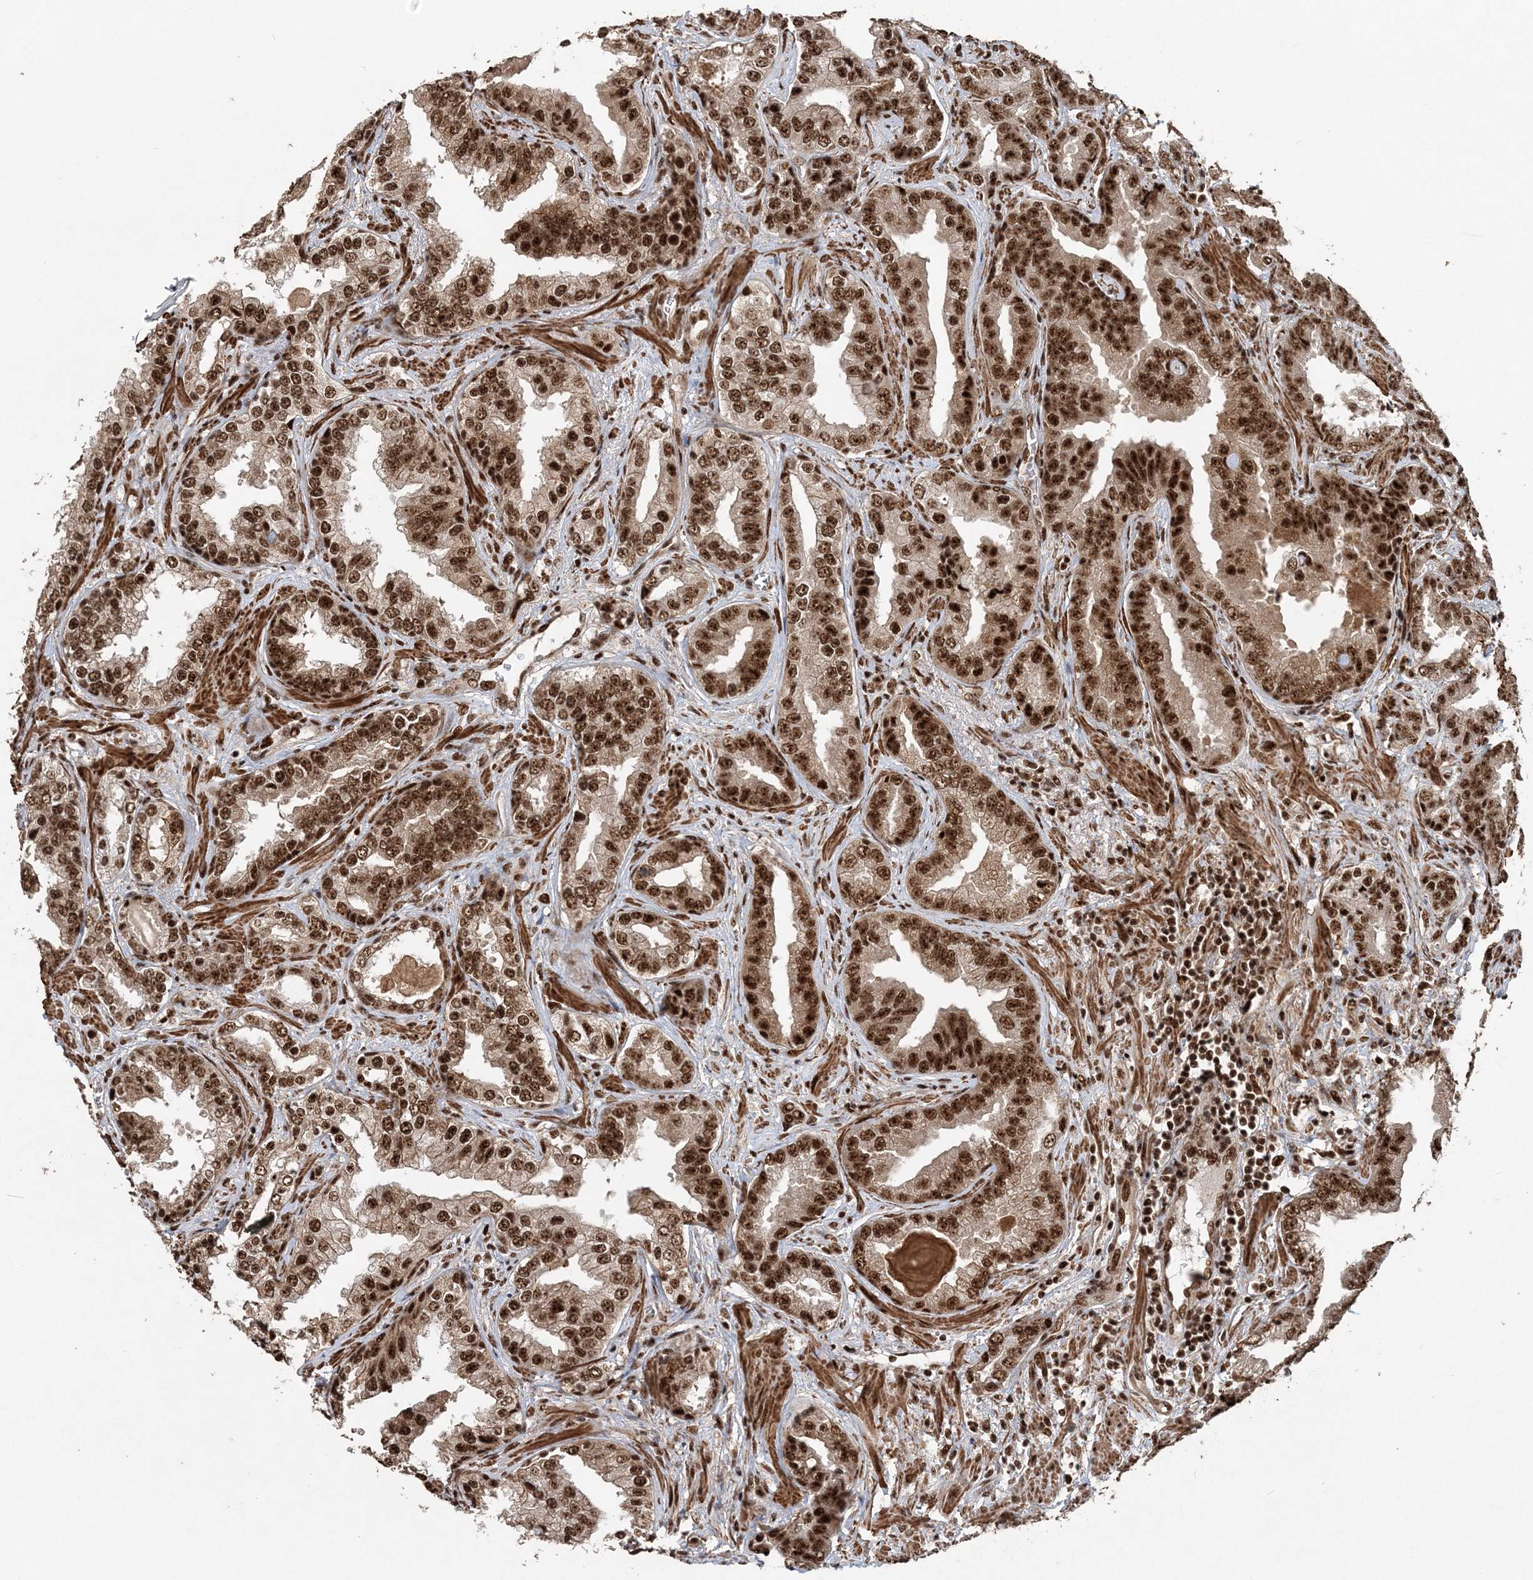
{"staining": {"intensity": "strong", "quantity": ">75%", "location": "nuclear"}, "tissue": "prostate cancer", "cell_type": "Tumor cells", "image_type": "cancer", "snomed": [{"axis": "morphology", "description": "Adenocarcinoma, Low grade"}, {"axis": "topography", "description": "Prostate"}], "caption": "Protein staining by immunohistochemistry (IHC) shows strong nuclear staining in about >75% of tumor cells in prostate low-grade adenocarcinoma.", "gene": "EXOSC8", "patient": {"sex": "male", "age": 60}}